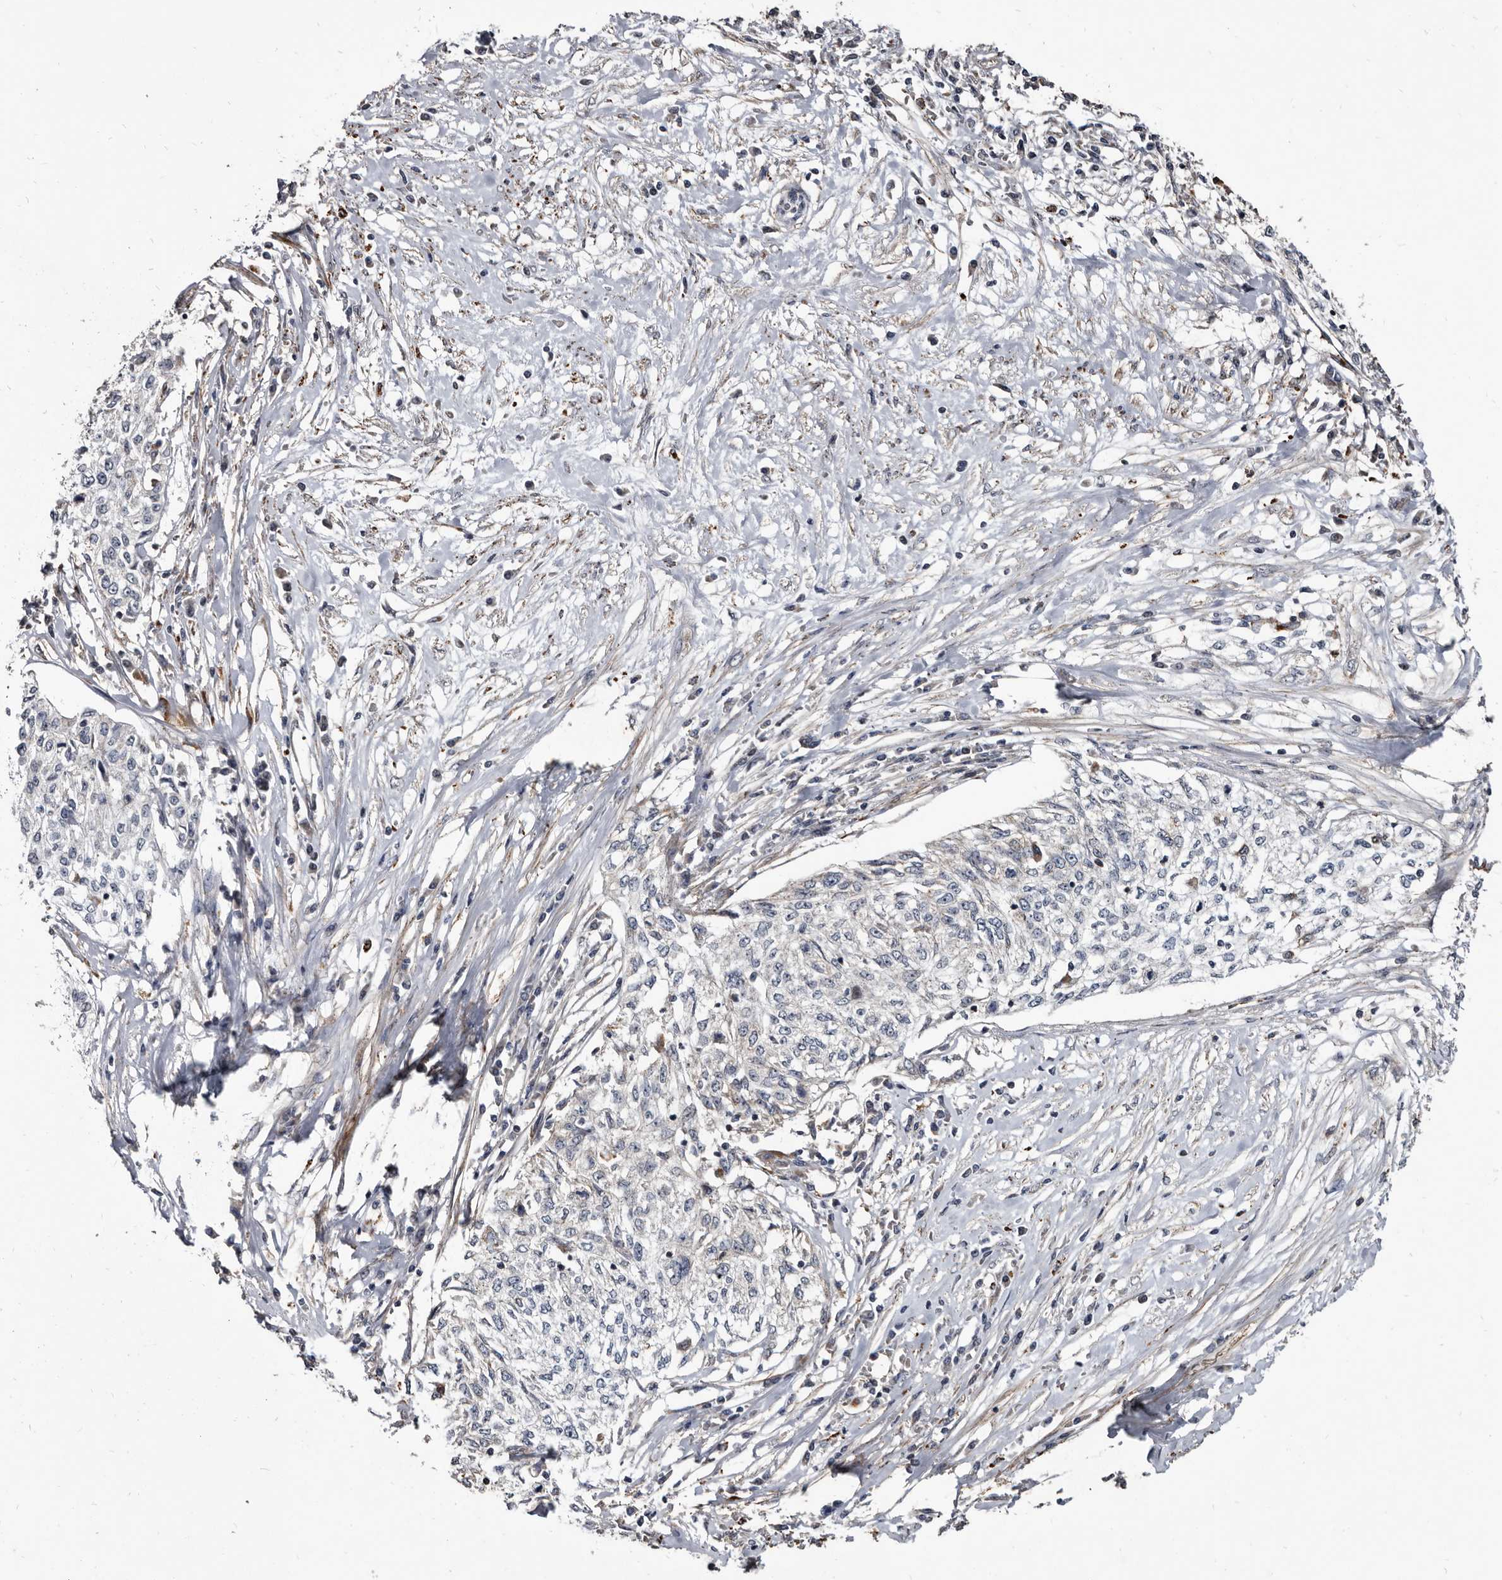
{"staining": {"intensity": "negative", "quantity": "none", "location": "none"}, "tissue": "cervical cancer", "cell_type": "Tumor cells", "image_type": "cancer", "snomed": [{"axis": "morphology", "description": "Squamous cell carcinoma, NOS"}, {"axis": "topography", "description": "Cervix"}], "caption": "Human cervical cancer (squamous cell carcinoma) stained for a protein using immunohistochemistry displays no expression in tumor cells.", "gene": "CTSA", "patient": {"sex": "female", "age": 57}}